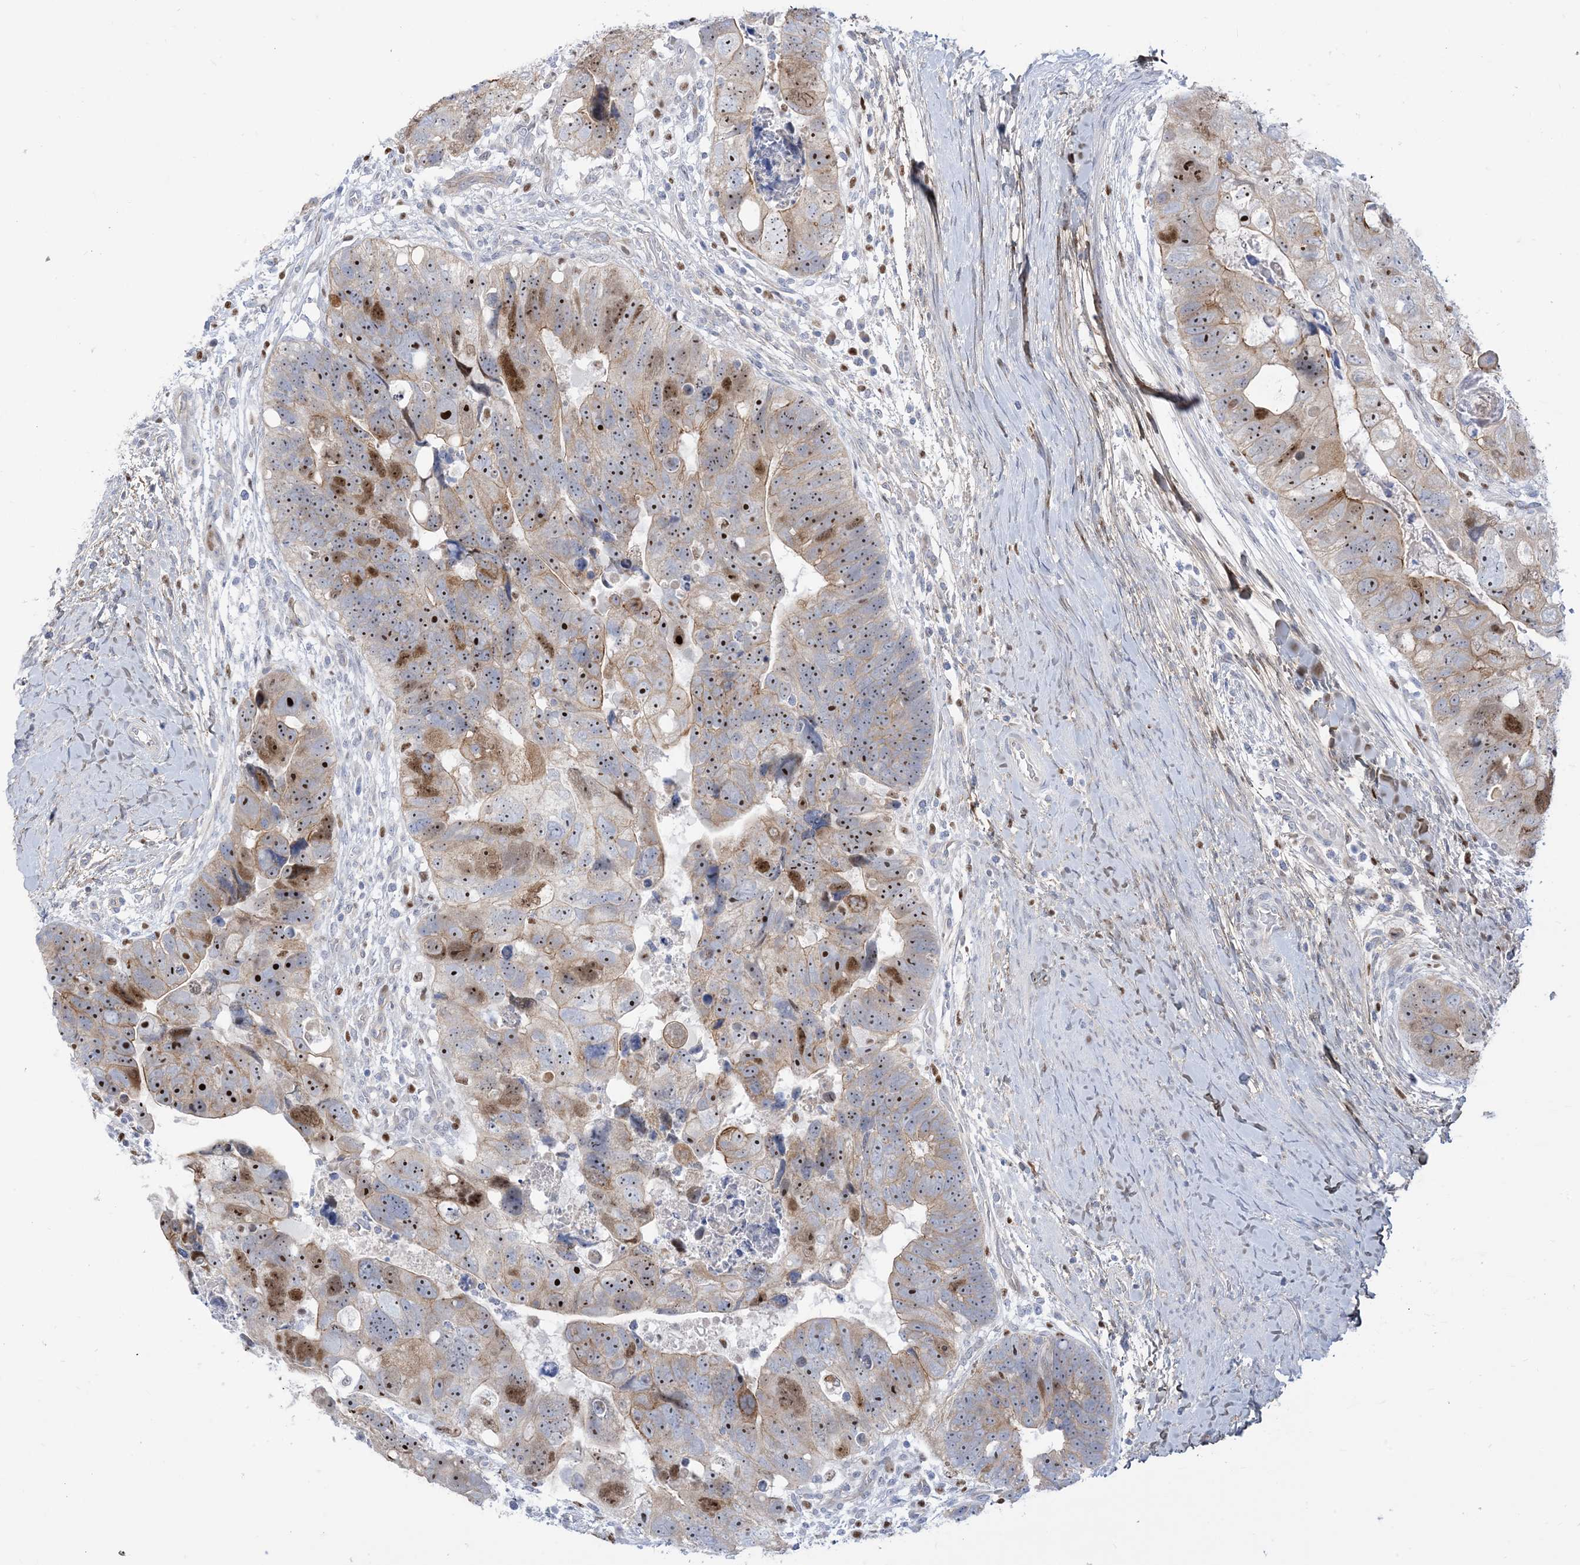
{"staining": {"intensity": "strong", "quantity": "25%-75%", "location": "cytoplasmic/membranous,nuclear"}, "tissue": "colorectal cancer", "cell_type": "Tumor cells", "image_type": "cancer", "snomed": [{"axis": "morphology", "description": "Adenocarcinoma, NOS"}, {"axis": "topography", "description": "Rectum"}], "caption": "A high-resolution photomicrograph shows immunohistochemistry (IHC) staining of adenocarcinoma (colorectal), which exhibits strong cytoplasmic/membranous and nuclear positivity in about 25%-75% of tumor cells. (Stains: DAB in brown, nuclei in blue, Microscopy: brightfield microscopy at high magnification).", "gene": "MARS2", "patient": {"sex": "male", "age": 59}}